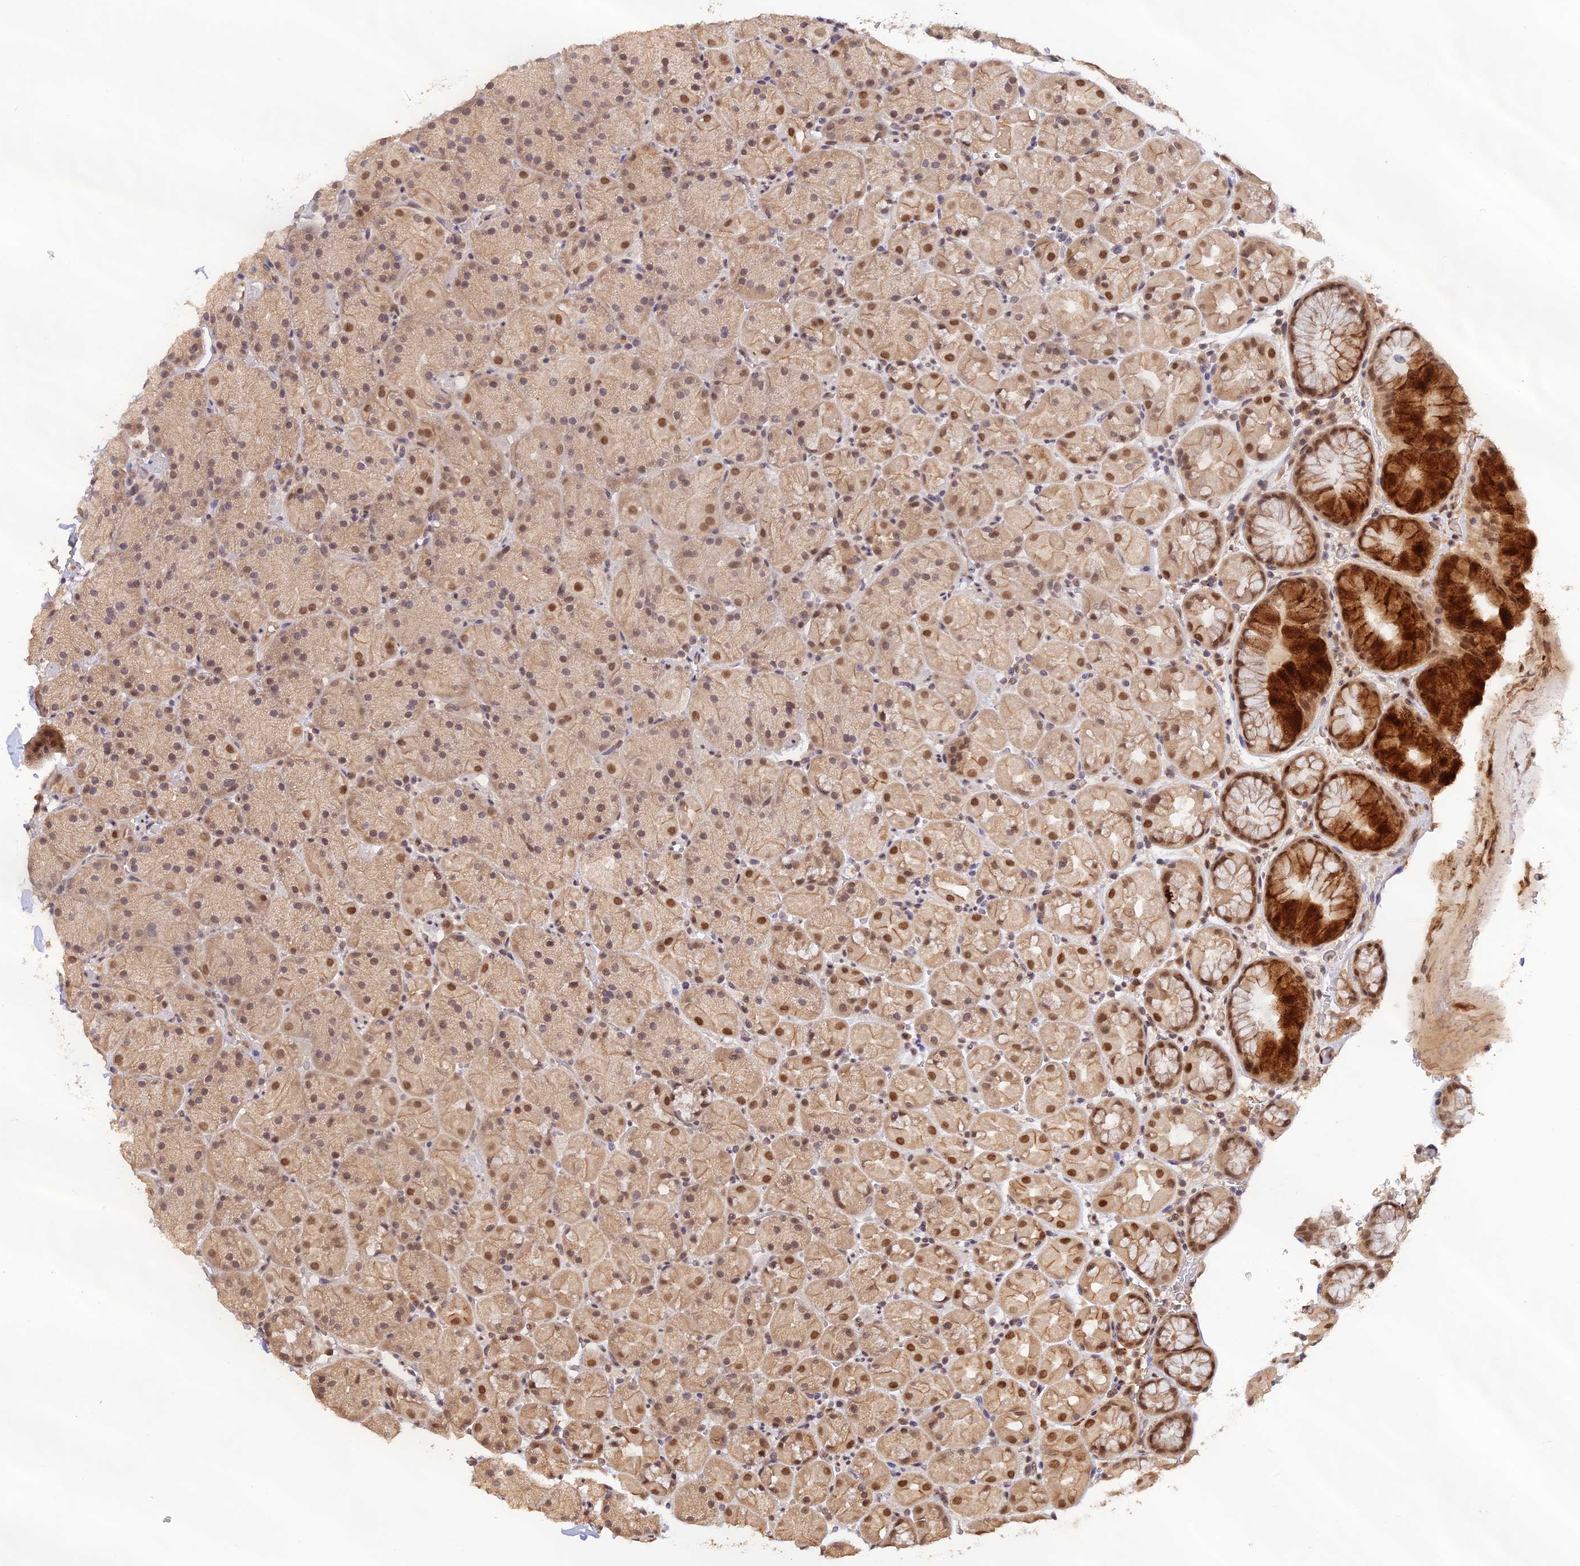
{"staining": {"intensity": "strong", "quantity": "25%-75%", "location": "cytoplasmic/membranous,nuclear"}, "tissue": "stomach", "cell_type": "Glandular cells", "image_type": "normal", "snomed": [{"axis": "morphology", "description": "Normal tissue, NOS"}, {"axis": "topography", "description": "Stomach, upper"}, {"axis": "topography", "description": "Stomach, lower"}], "caption": "A brown stain shows strong cytoplasmic/membranous,nuclear staining of a protein in glandular cells of benign stomach. The staining is performed using DAB (3,3'-diaminobenzidine) brown chromogen to label protein expression. The nuclei are counter-stained blue using hematoxylin.", "gene": "ZNF436", "patient": {"sex": "male", "age": 67}}